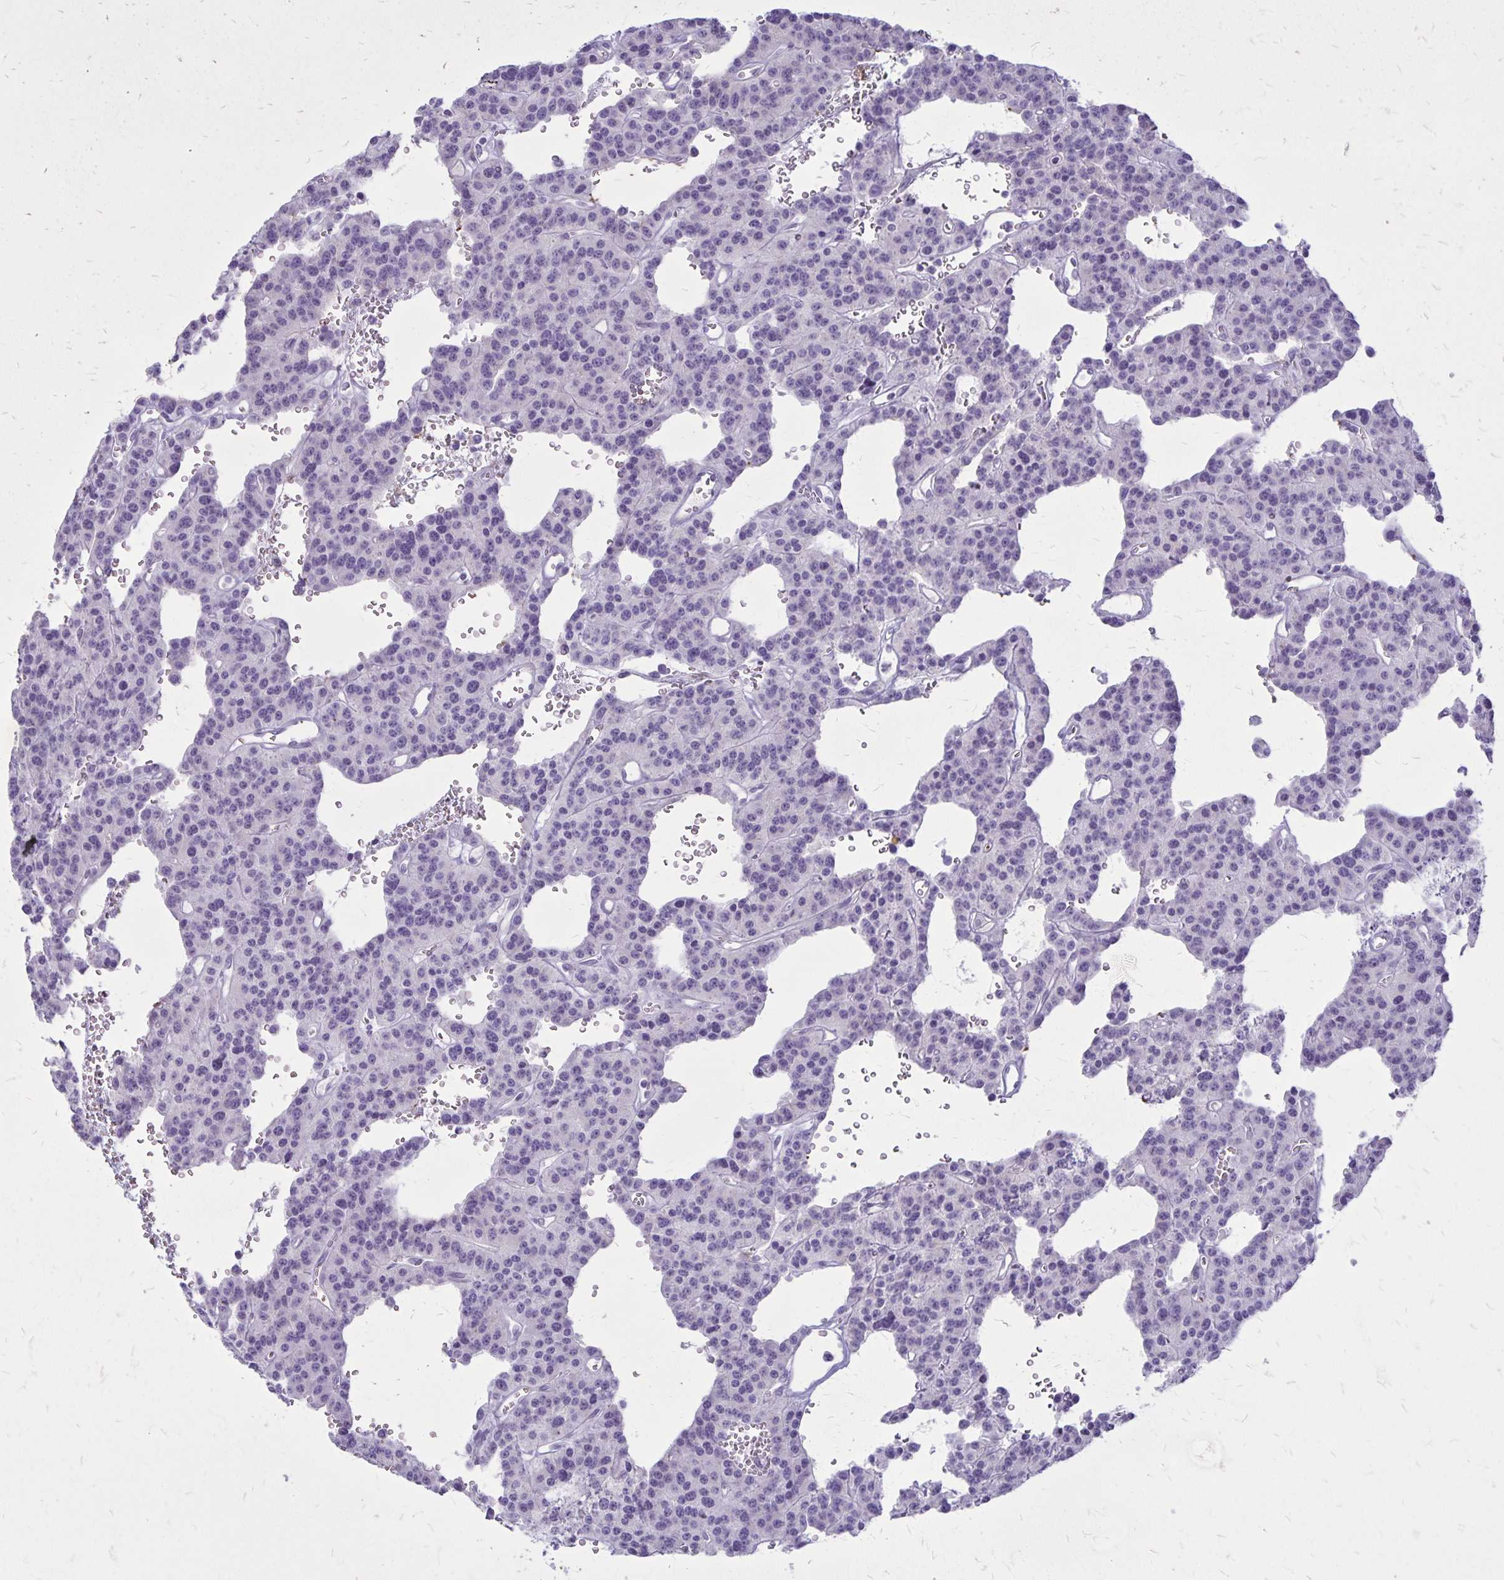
{"staining": {"intensity": "negative", "quantity": "none", "location": "none"}, "tissue": "carcinoid", "cell_type": "Tumor cells", "image_type": "cancer", "snomed": [{"axis": "morphology", "description": "Carcinoid, malignant, NOS"}, {"axis": "topography", "description": "Lung"}], "caption": "Tumor cells show no significant staining in malignant carcinoid.", "gene": "GP9", "patient": {"sex": "female", "age": 71}}